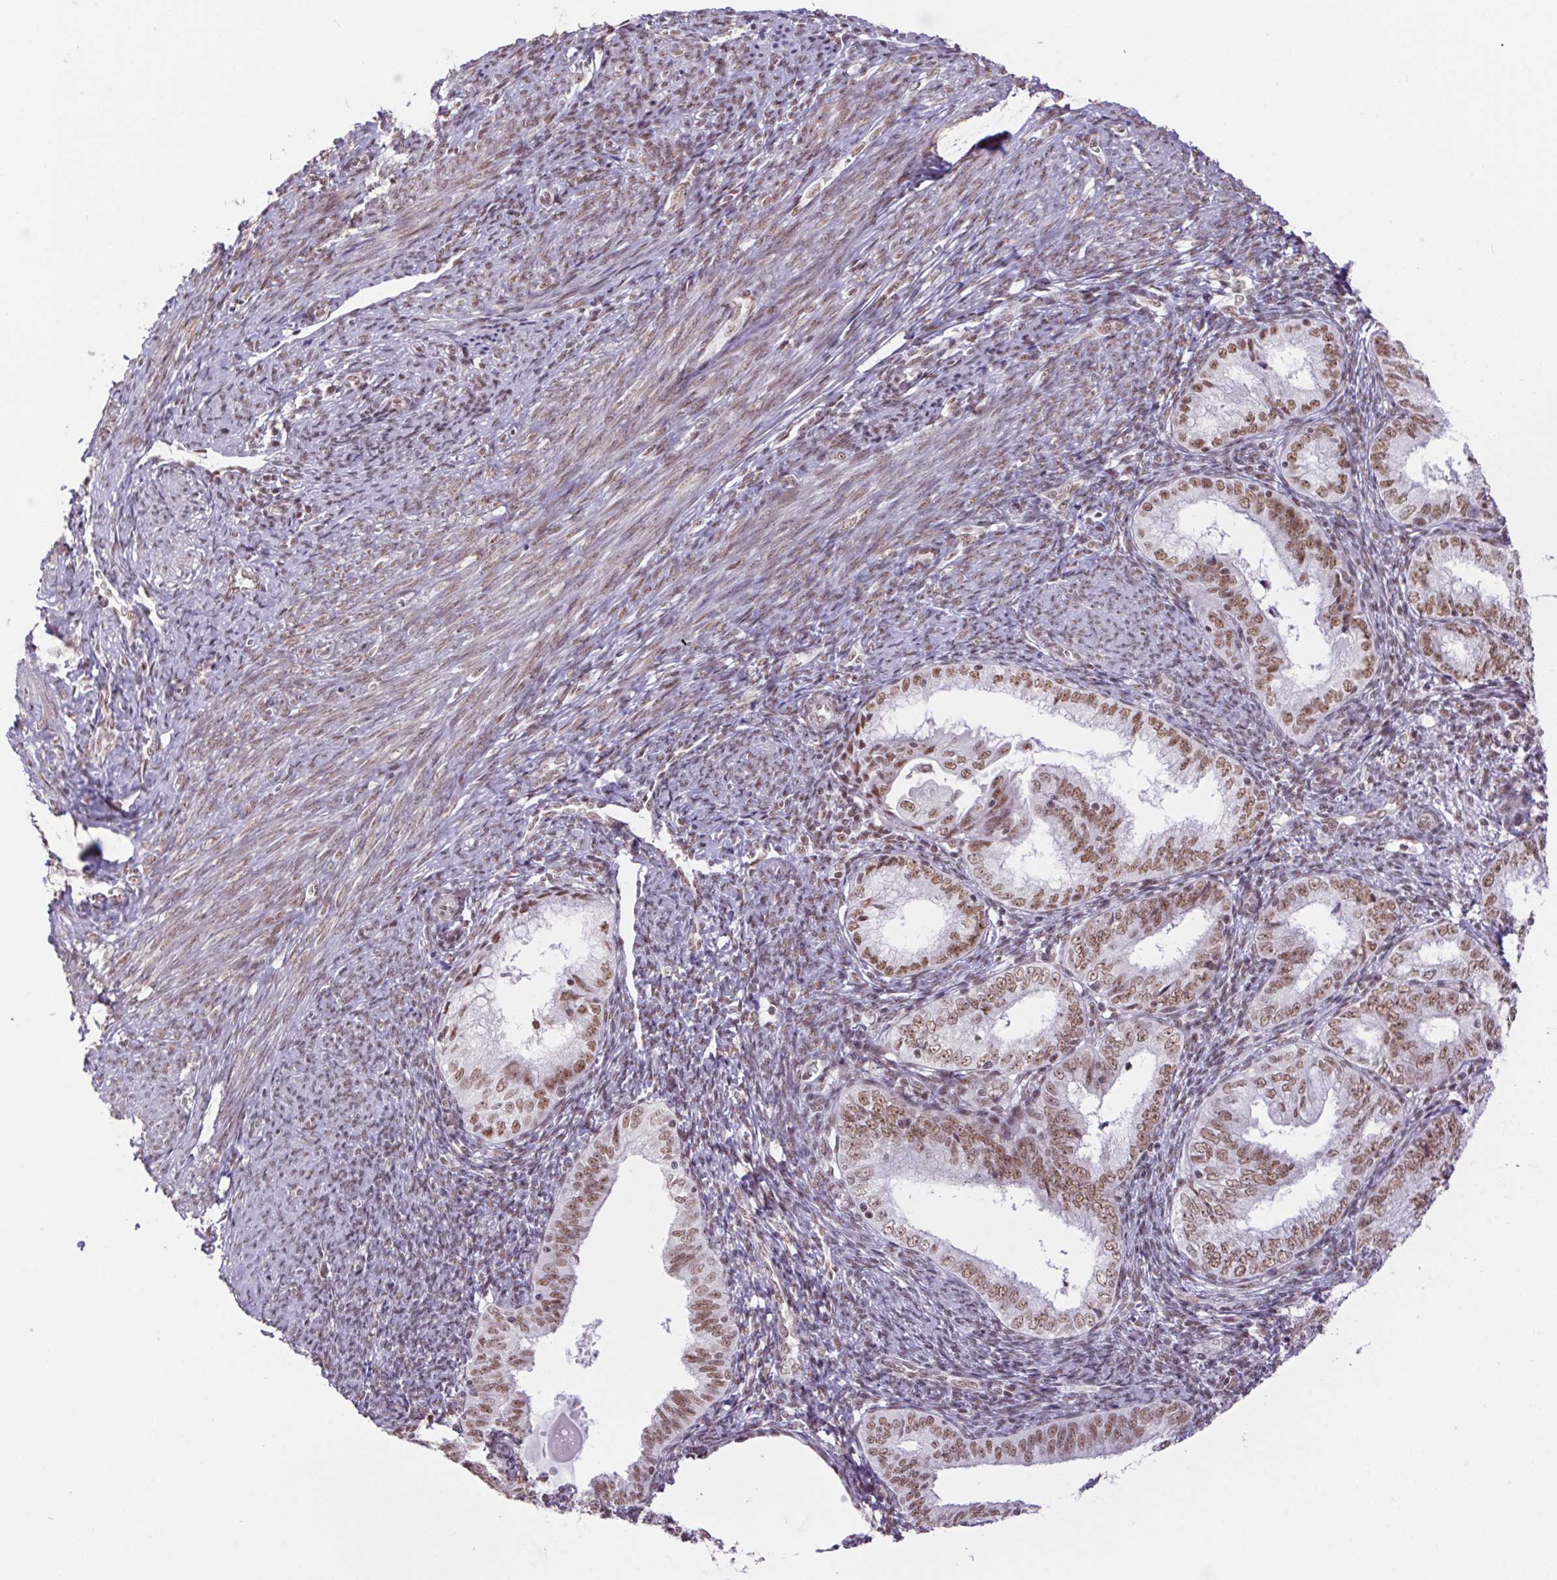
{"staining": {"intensity": "moderate", "quantity": ">75%", "location": "nuclear"}, "tissue": "endometrial cancer", "cell_type": "Tumor cells", "image_type": "cancer", "snomed": [{"axis": "morphology", "description": "Adenocarcinoma, NOS"}, {"axis": "topography", "description": "Endometrium"}], "caption": "IHC histopathology image of endometrial cancer stained for a protein (brown), which displays medium levels of moderate nuclear positivity in about >75% of tumor cells.", "gene": "DDX17", "patient": {"sex": "female", "age": 55}}